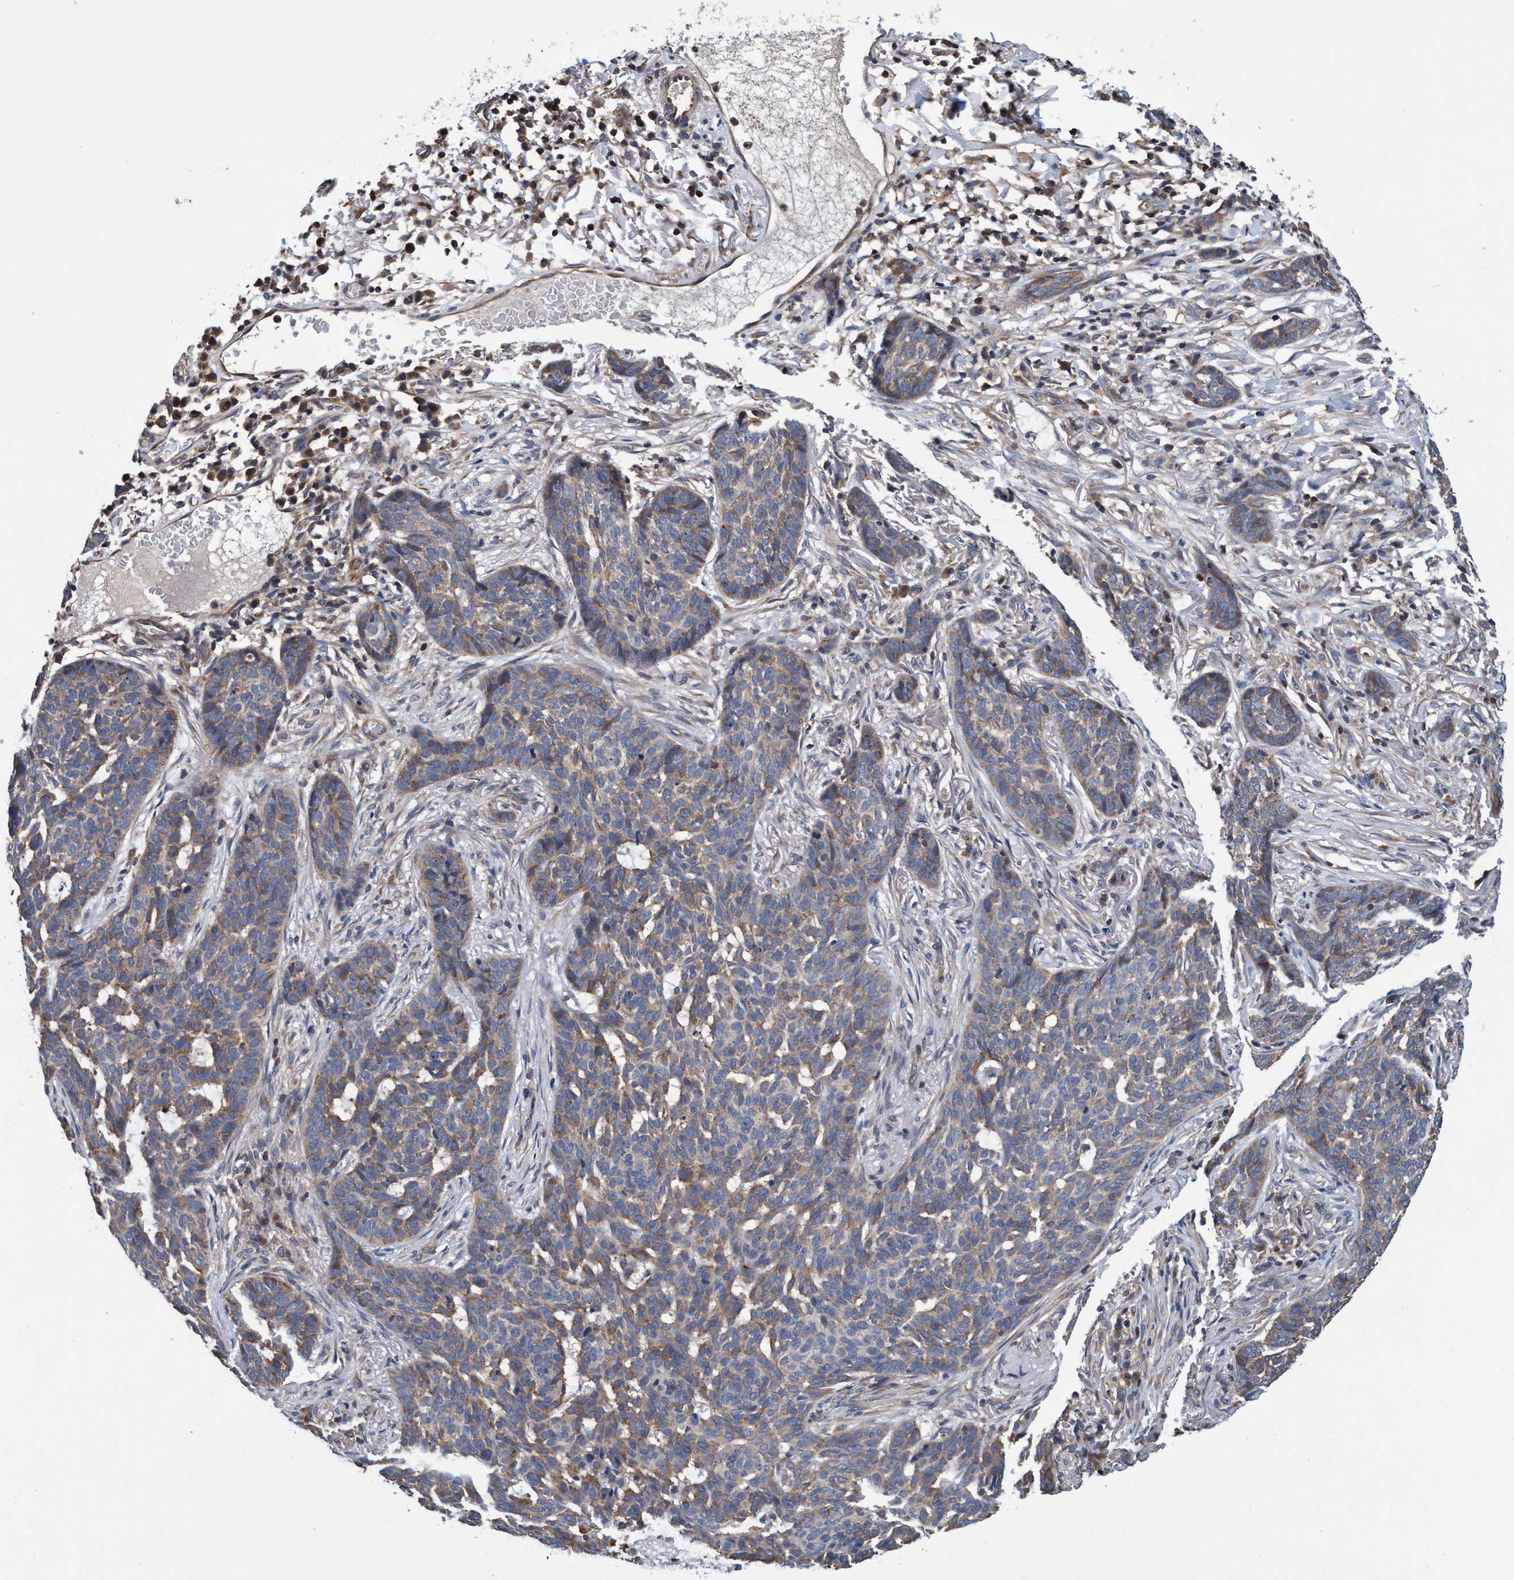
{"staining": {"intensity": "moderate", "quantity": ">75%", "location": "cytoplasmic/membranous"}, "tissue": "skin cancer", "cell_type": "Tumor cells", "image_type": "cancer", "snomed": [{"axis": "morphology", "description": "Basal cell carcinoma"}, {"axis": "topography", "description": "Skin"}], "caption": "Human skin cancer stained for a protein (brown) exhibits moderate cytoplasmic/membranous positive expression in about >75% of tumor cells.", "gene": "CALCOCO2", "patient": {"sex": "male", "age": 85}}